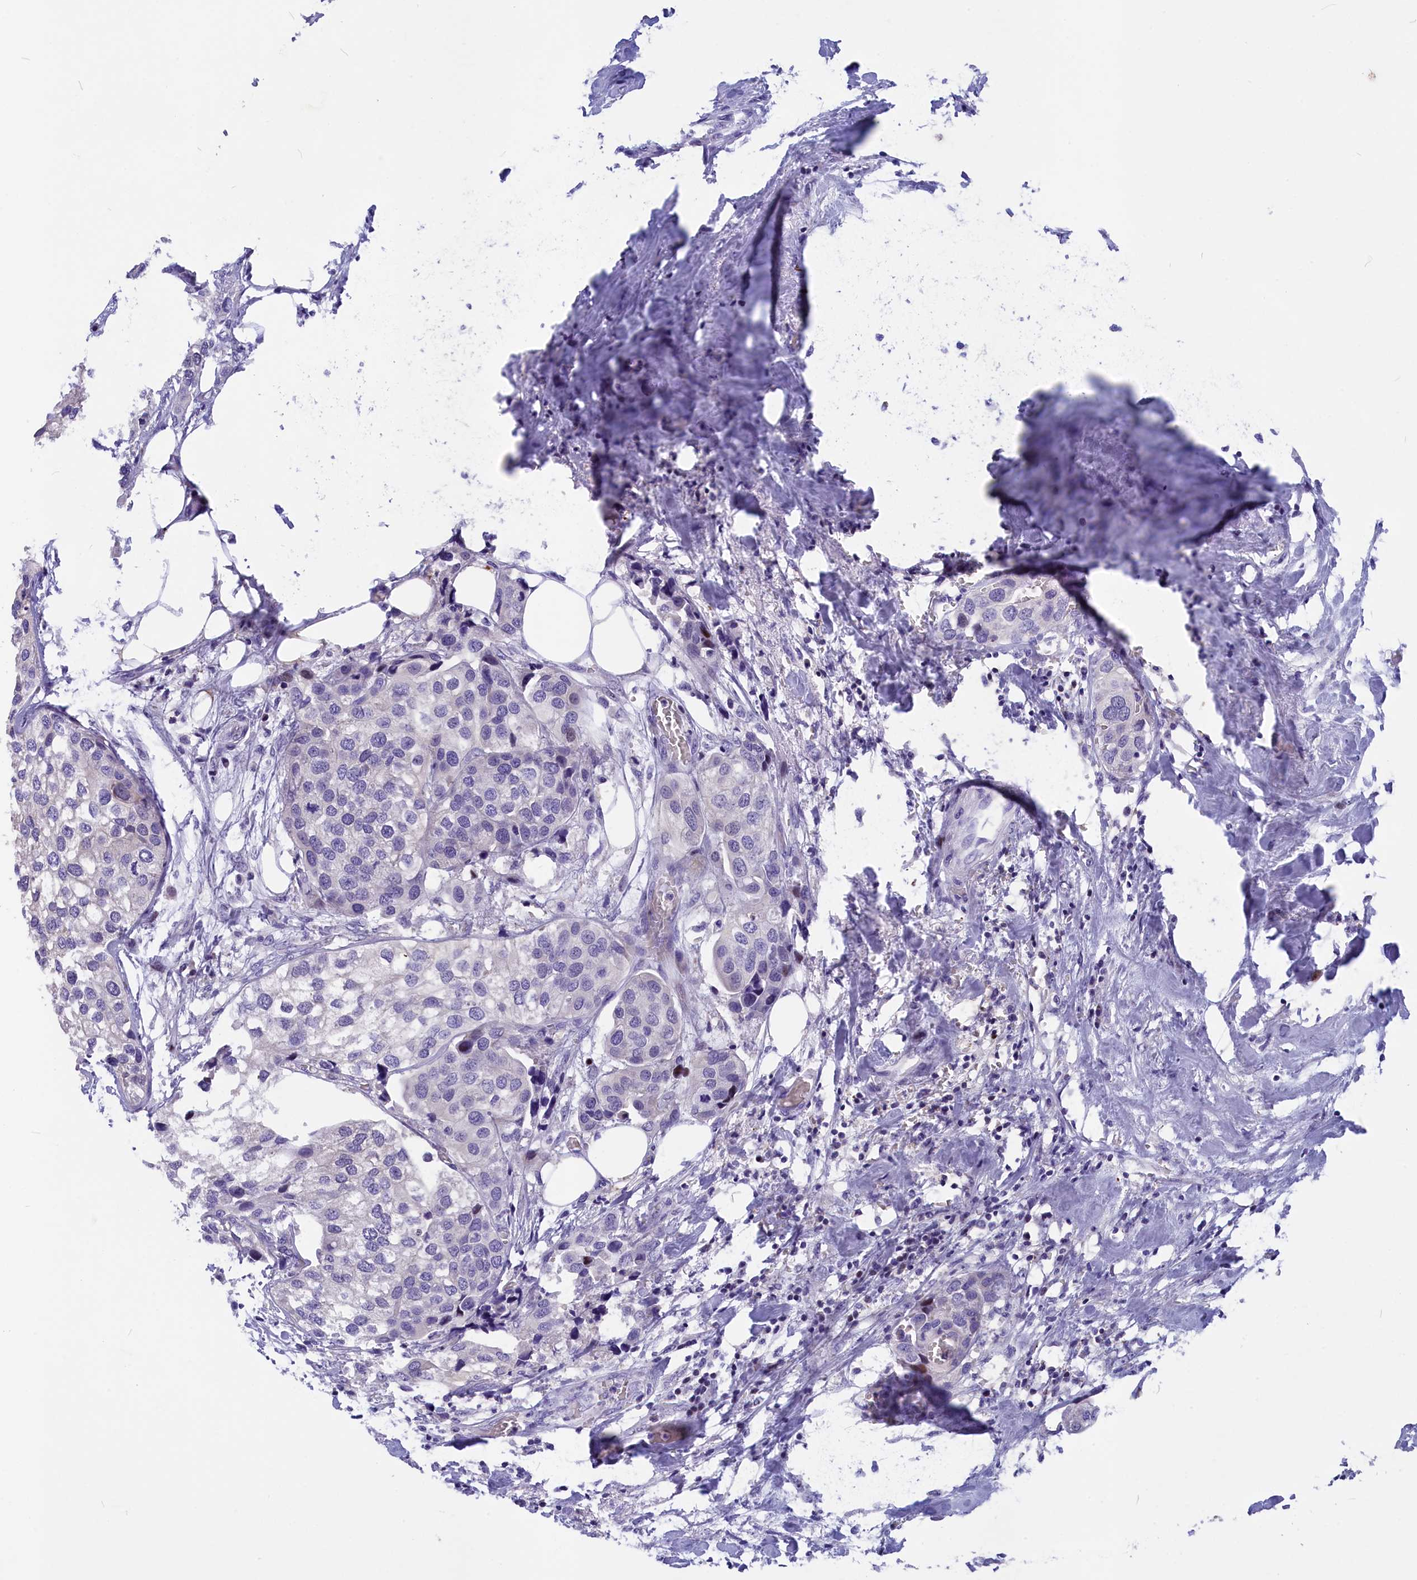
{"staining": {"intensity": "negative", "quantity": "none", "location": "none"}, "tissue": "urothelial cancer", "cell_type": "Tumor cells", "image_type": "cancer", "snomed": [{"axis": "morphology", "description": "Urothelial carcinoma, High grade"}, {"axis": "topography", "description": "Urinary bladder"}], "caption": "IHC image of neoplastic tissue: urothelial carcinoma (high-grade) stained with DAB reveals no significant protein positivity in tumor cells.", "gene": "NKPD1", "patient": {"sex": "male", "age": 64}}